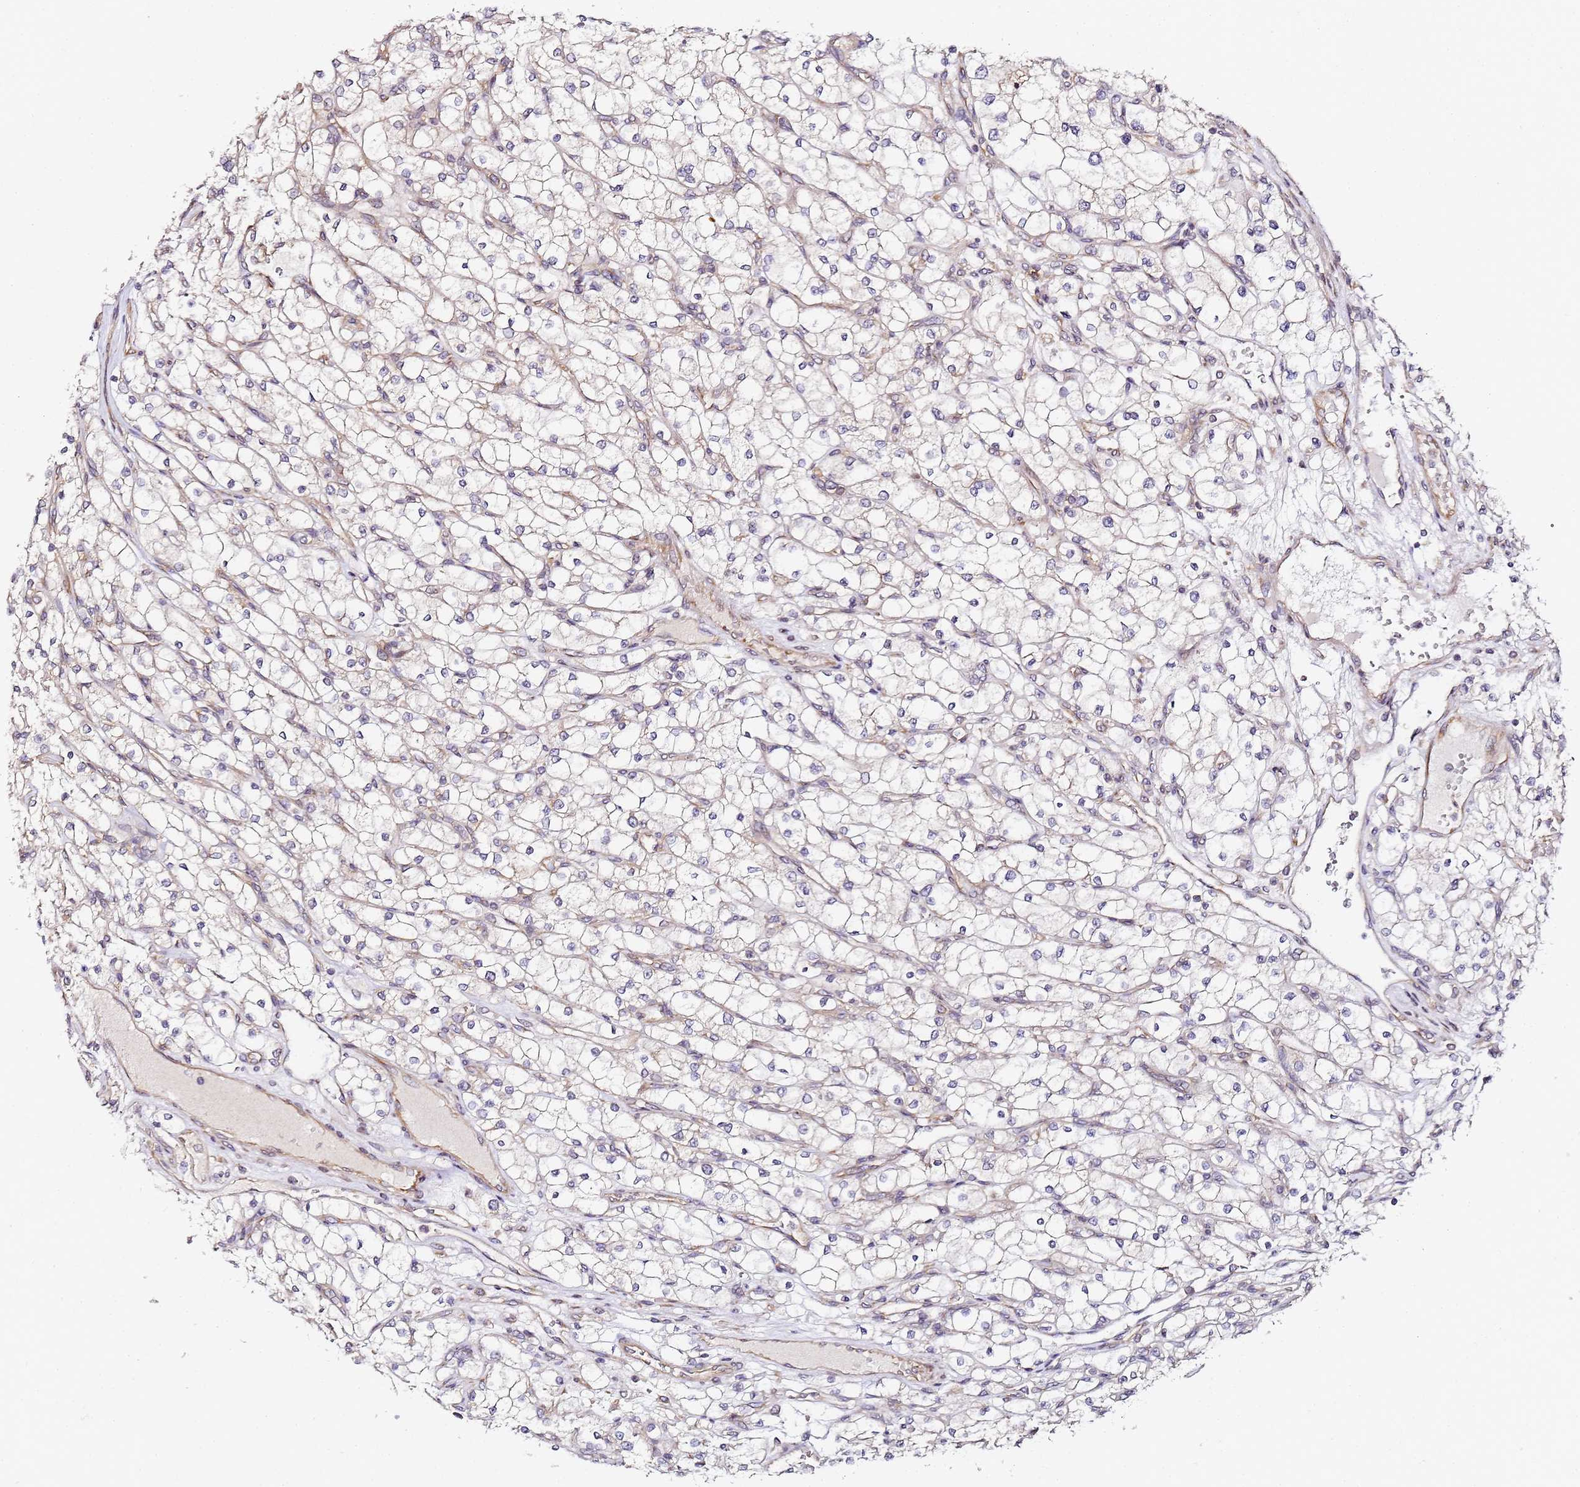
{"staining": {"intensity": "negative", "quantity": "none", "location": "none"}, "tissue": "renal cancer", "cell_type": "Tumor cells", "image_type": "cancer", "snomed": [{"axis": "morphology", "description": "Adenocarcinoma, NOS"}, {"axis": "topography", "description": "Kidney"}], "caption": "The immunohistochemistry photomicrograph has no significant staining in tumor cells of renal cancer tissue. Nuclei are stained in blue.", "gene": "RPL13A", "patient": {"sex": "male", "age": 80}}